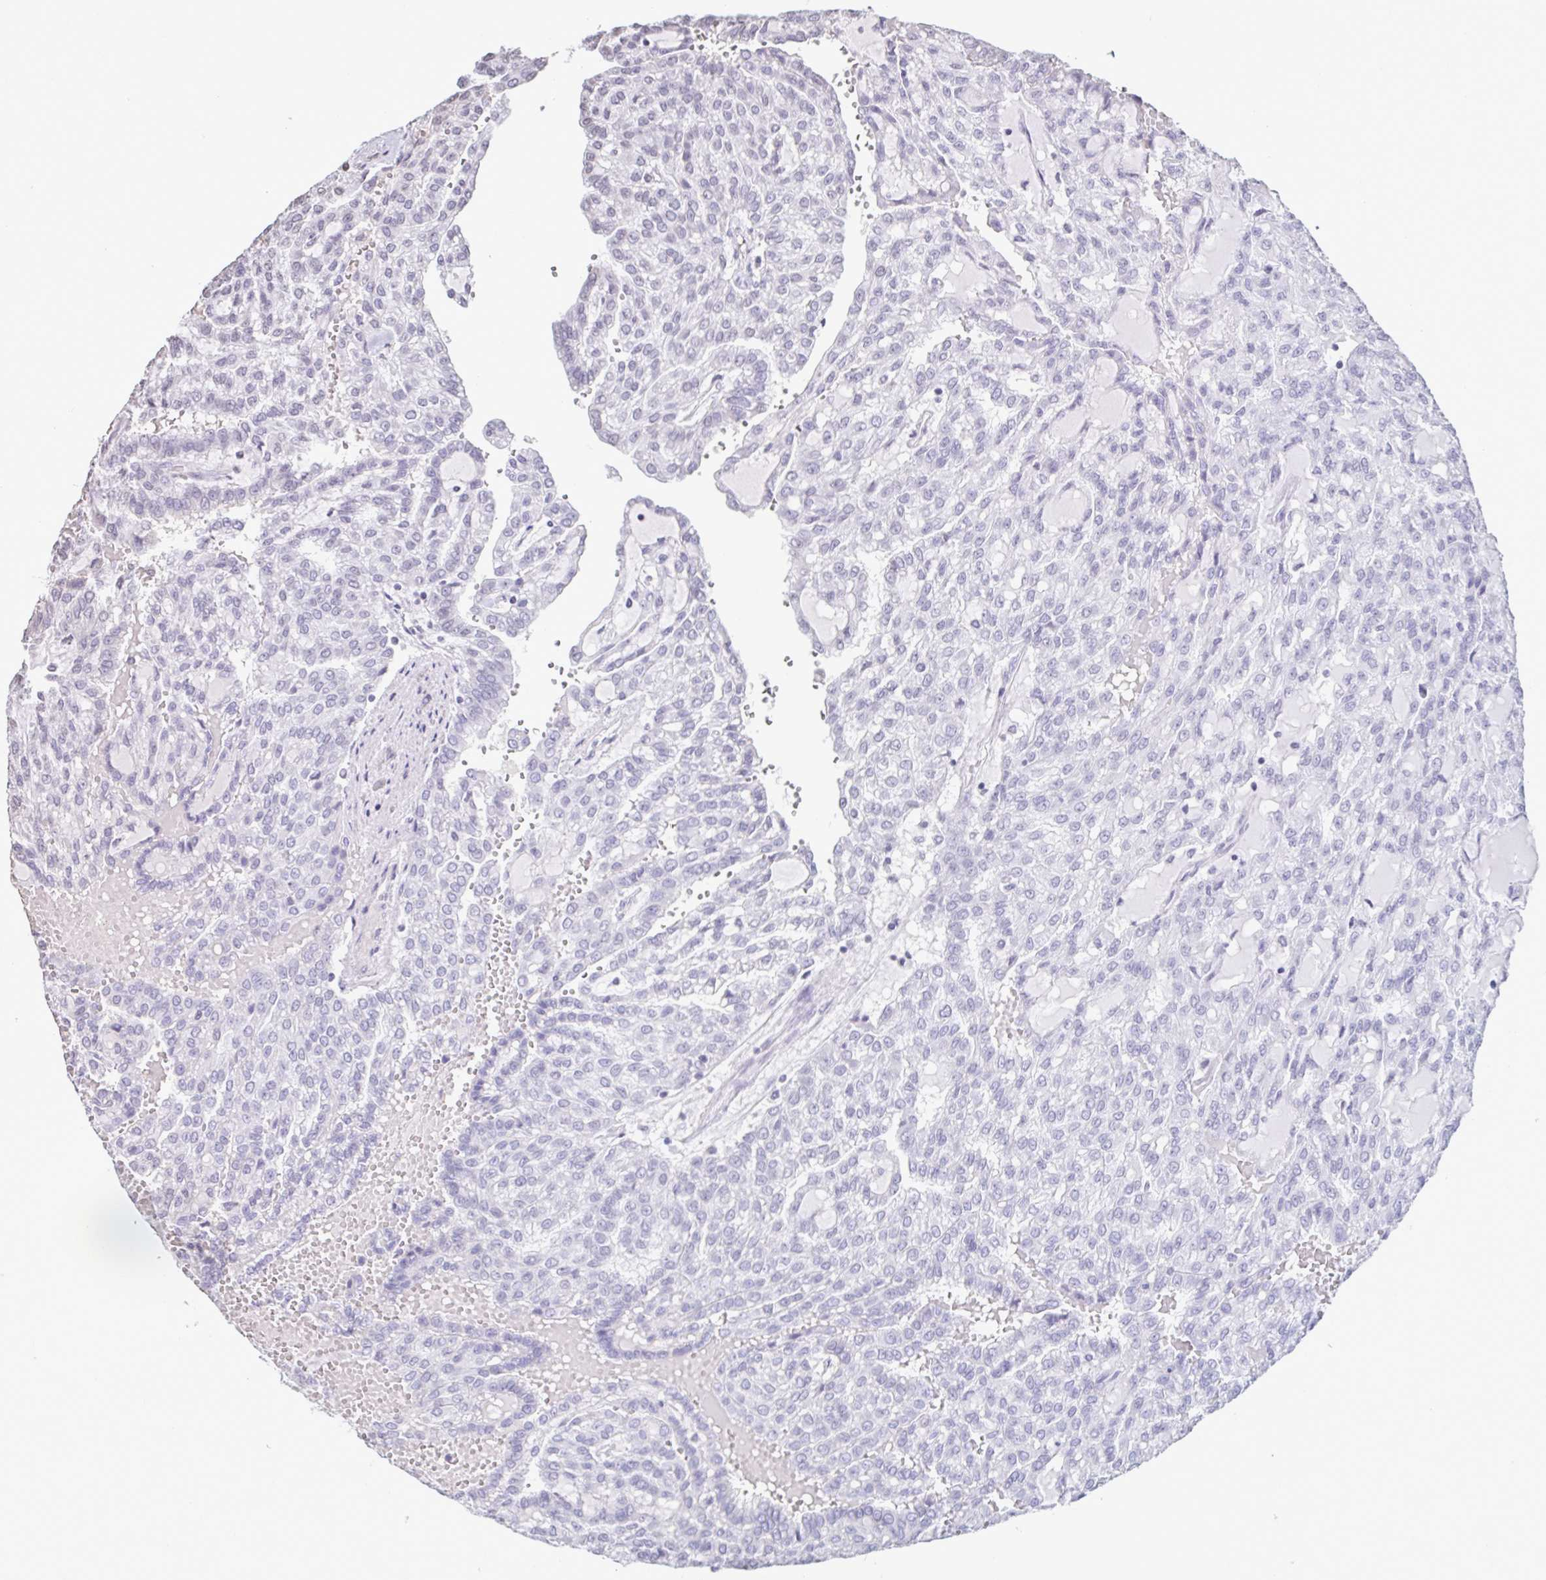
{"staining": {"intensity": "negative", "quantity": "none", "location": "none"}, "tissue": "renal cancer", "cell_type": "Tumor cells", "image_type": "cancer", "snomed": [{"axis": "morphology", "description": "Adenocarcinoma, NOS"}, {"axis": "topography", "description": "Kidney"}], "caption": "A high-resolution histopathology image shows IHC staining of renal adenocarcinoma, which demonstrates no significant expression in tumor cells.", "gene": "VCY1B", "patient": {"sex": "male", "age": 63}}